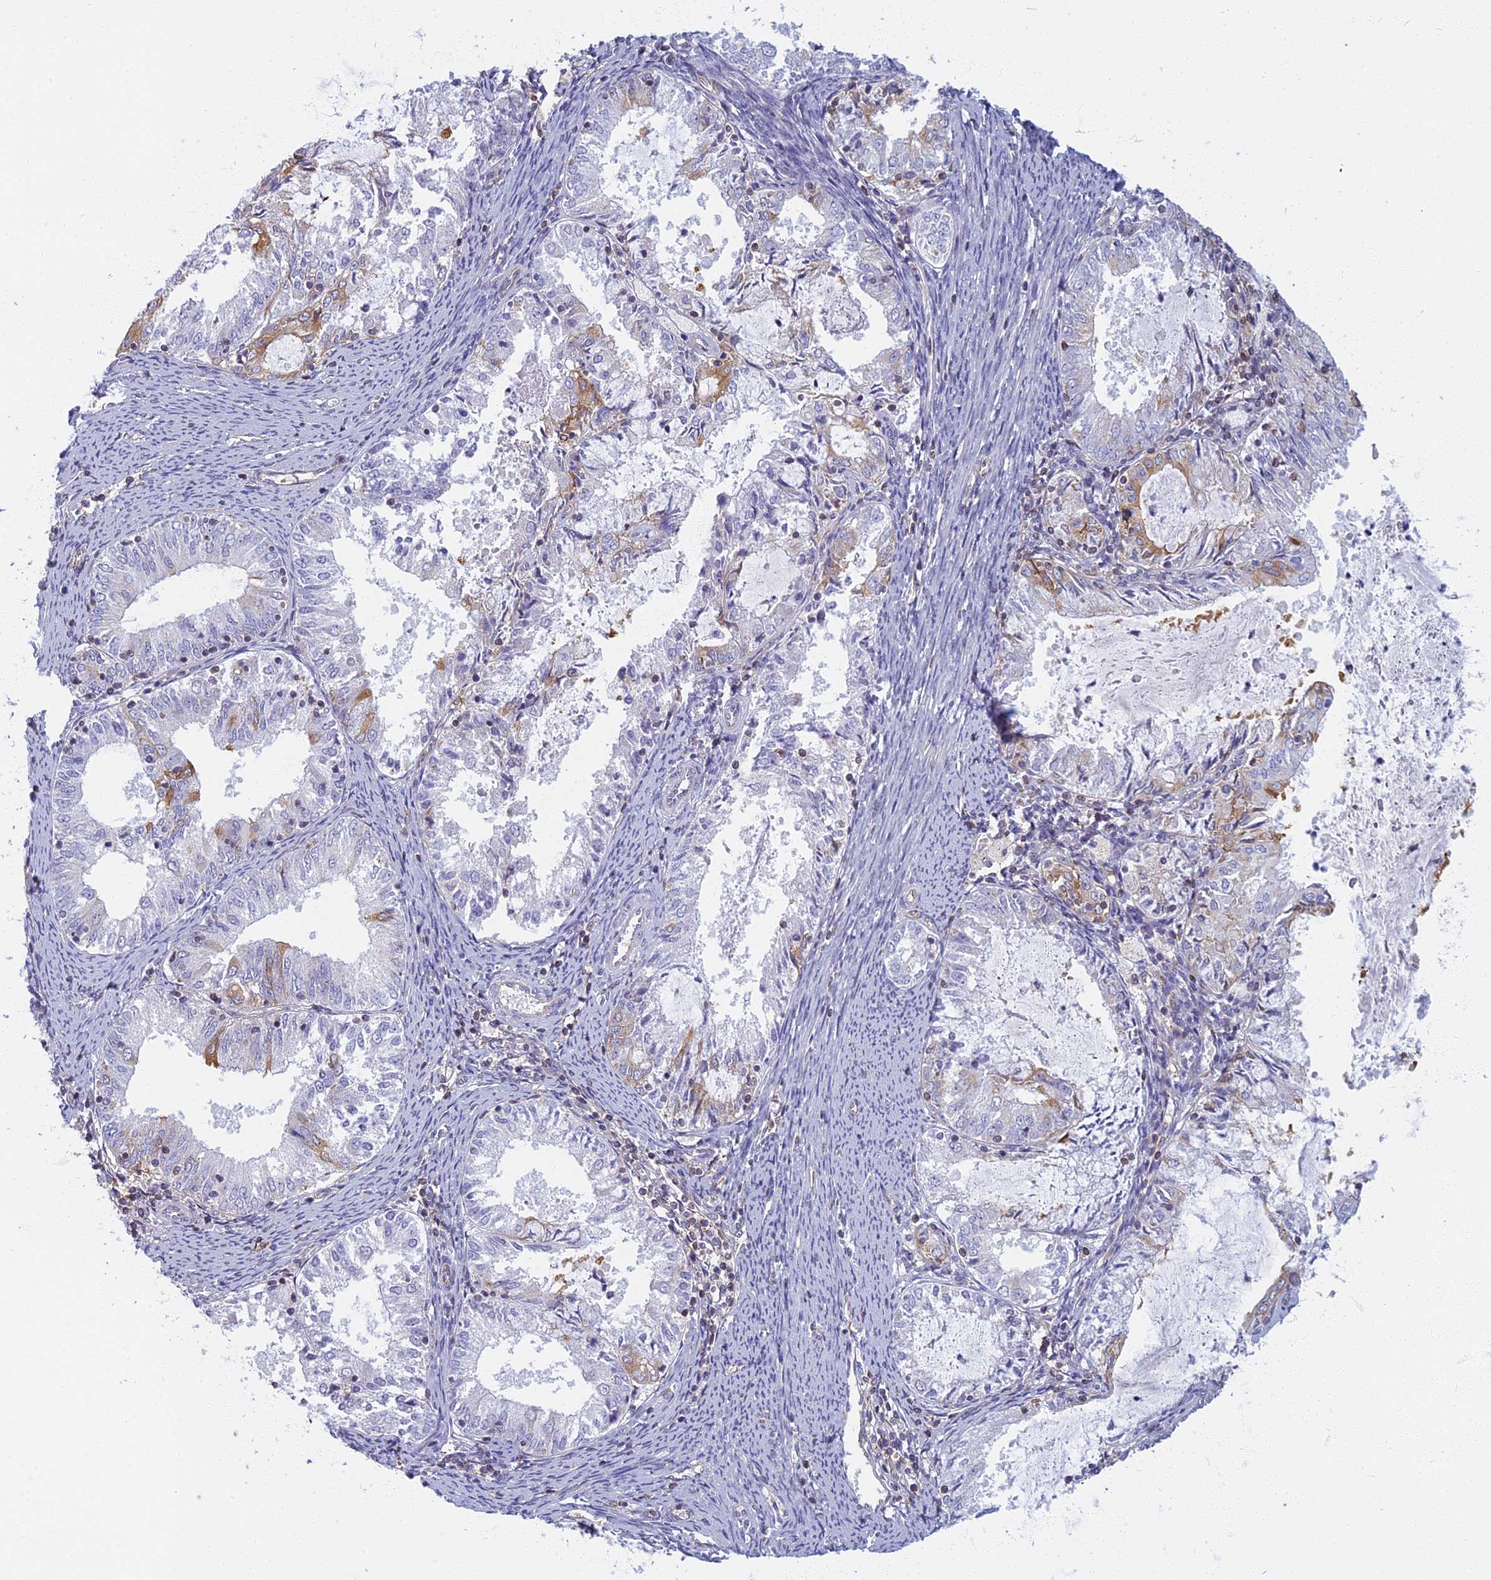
{"staining": {"intensity": "moderate", "quantity": "<25%", "location": "cytoplasmic/membranous"}, "tissue": "endometrial cancer", "cell_type": "Tumor cells", "image_type": "cancer", "snomed": [{"axis": "morphology", "description": "Adenocarcinoma, NOS"}, {"axis": "topography", "description": "Endometrium"}], "caption": "Tumor cells show low levels of moderate cytoplasmic/membranous expression in about <25% of cells in endometrial adenocarcinoma. (DAB IHC with brightfield microscopy, high magnification).", "gene": "NOL10", "patient": {"sex": "female", "age": 57}}